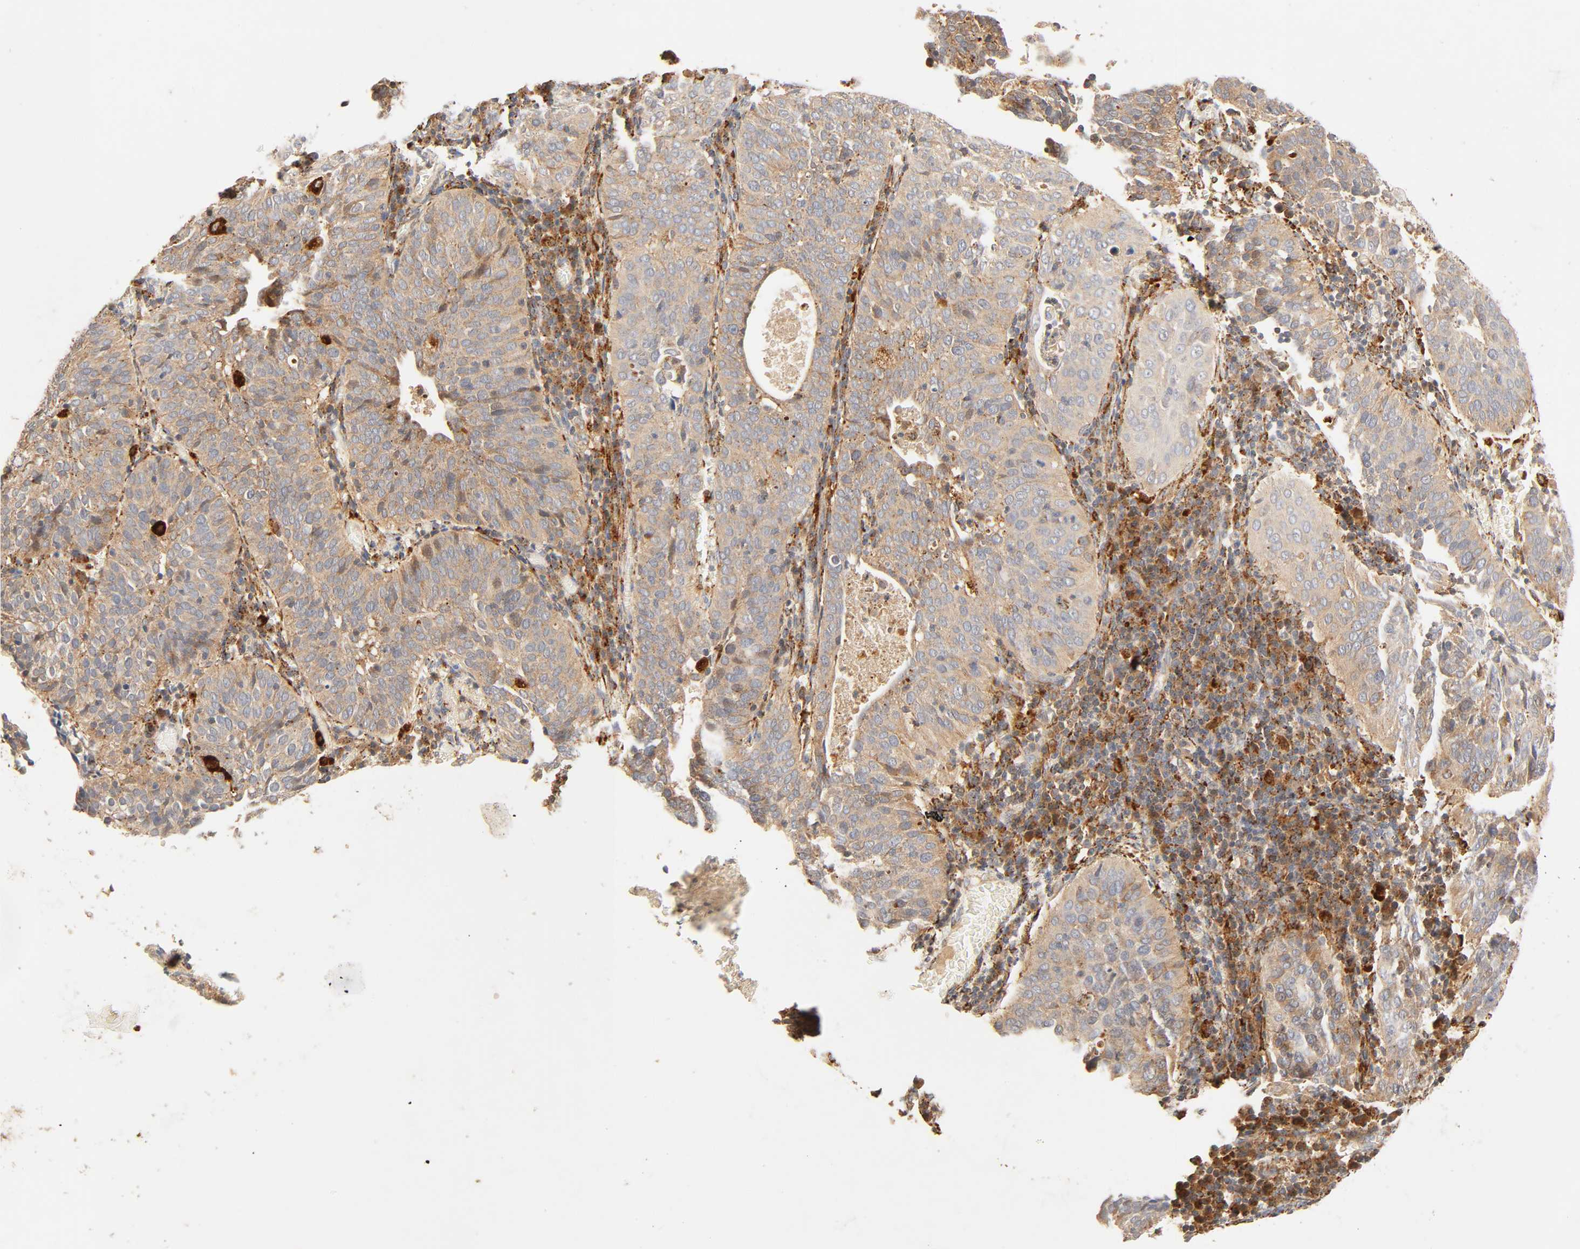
{"staining": {"intensity": "moderate", "quantity": ">75%", "location": "cytoplasmic/membranous"}, "tissue": "cervical cancer", "cell_type": "Tumor cells", "image_type": "cancer", "snomed": [{"axis": "morphology", "description": "Squamous cell carcinoma, NOS"}, {"axis": "topography", "description": "Cervix"}], "caption": "Protein staining by immunohistochemistry shows moderate cytoplasmic/membranous staining in about >75% of tumor cells in squamous cell carcinoma (cervical). The staining is performed using DAB brown chromogen to label protein expression. The nuclei are counter-stained blue using hematoxylin.", "gene": "MAPK6", "patient": {"sex": "female", "age": 39}}